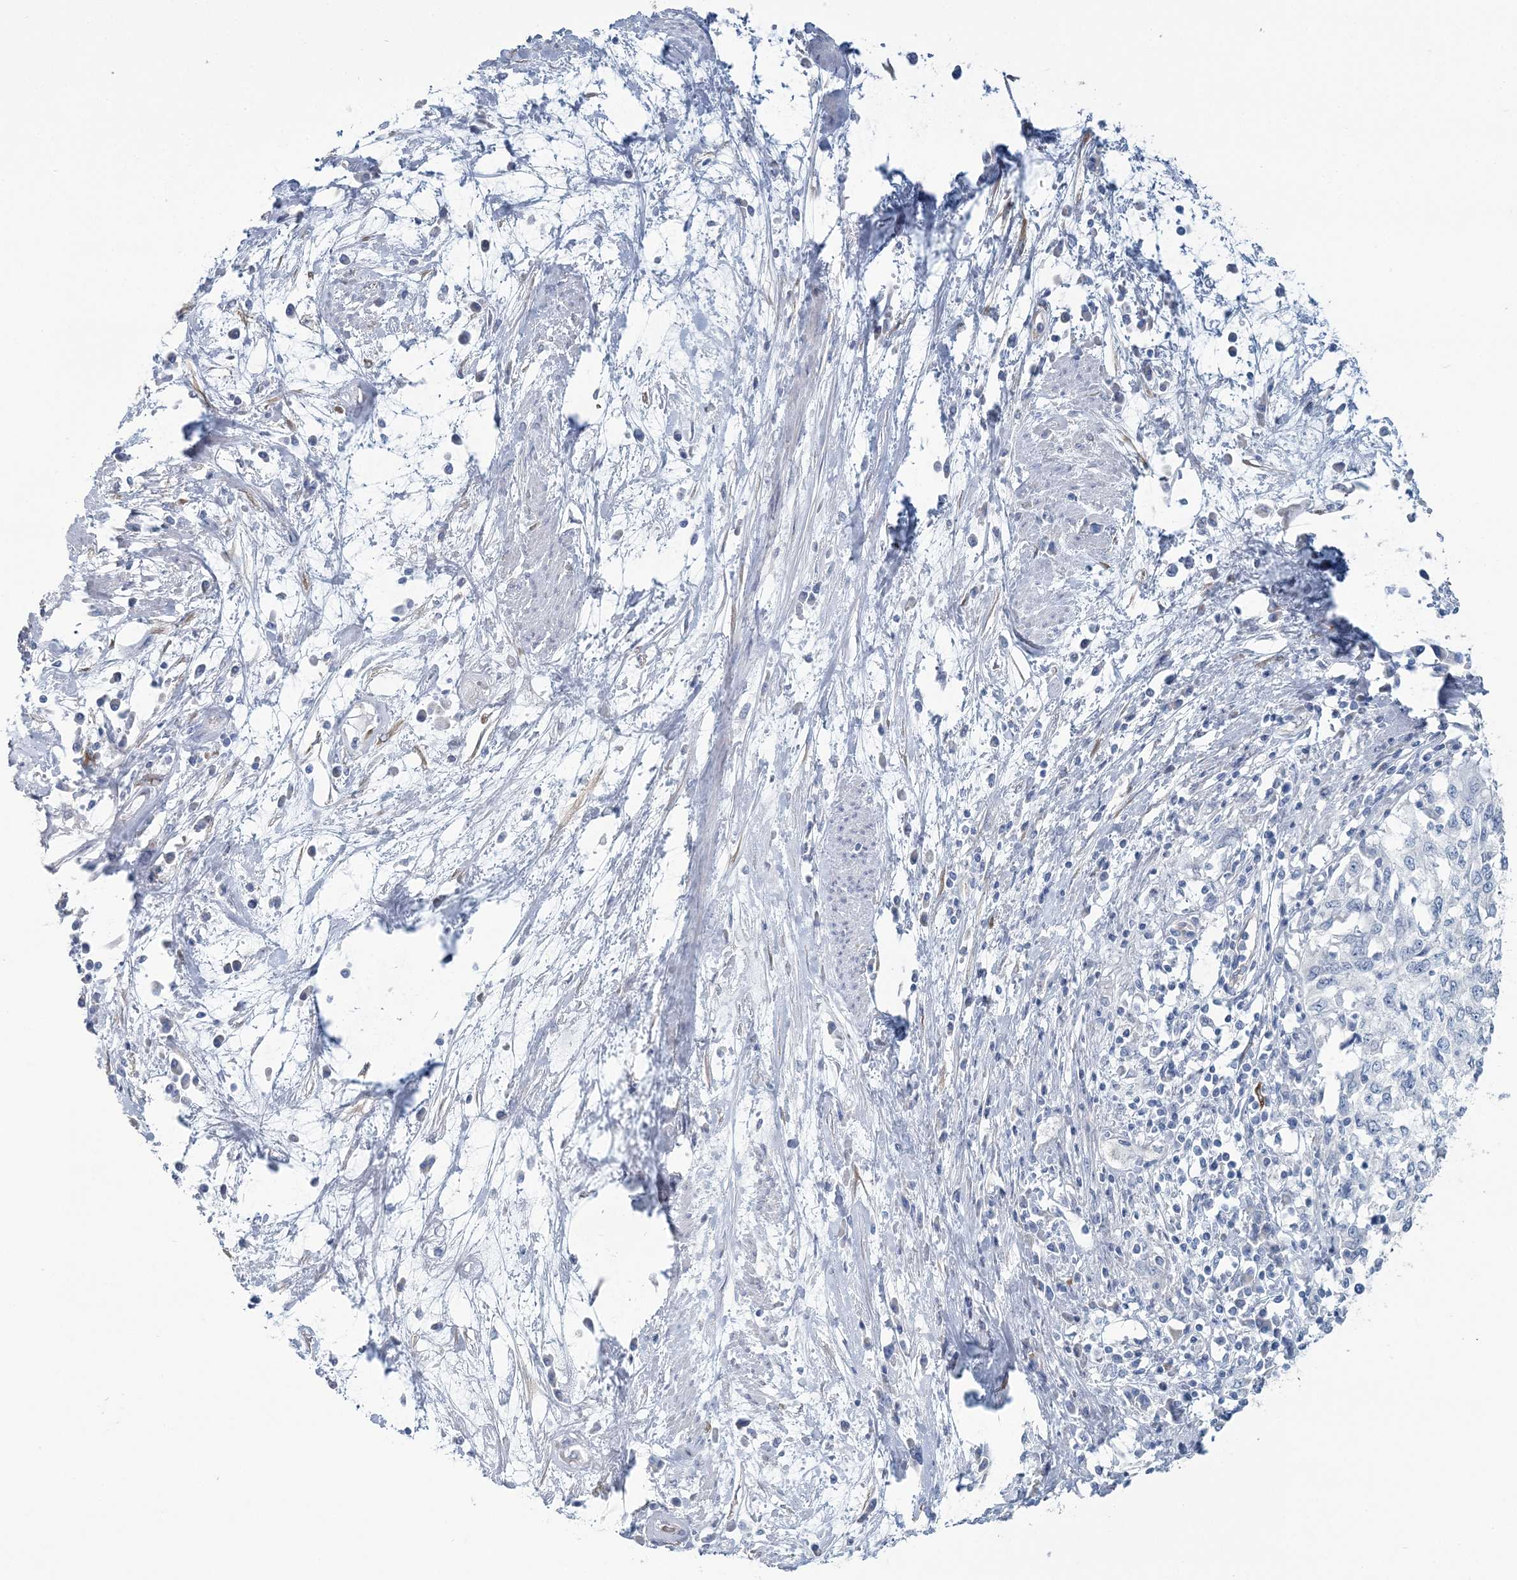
{"staining": {"intensity": "negative", "quantity": "none", "location": "none"}, "tissue": "cervical cancer", "cell_type": "Tumor cells", "image_type": "cancer", "snomed": [{"axis": "morphology", "description": "Squamous cell carcinoma, NOS"}, {"axis": "topography", "description": "Cervix"}], "caption": "Tumor cells are negative for protein expression in human cervical cancer (squamous cell carcinoma).", "gene": "CMBL", "patient": {"sex": "female", "age": 57}}